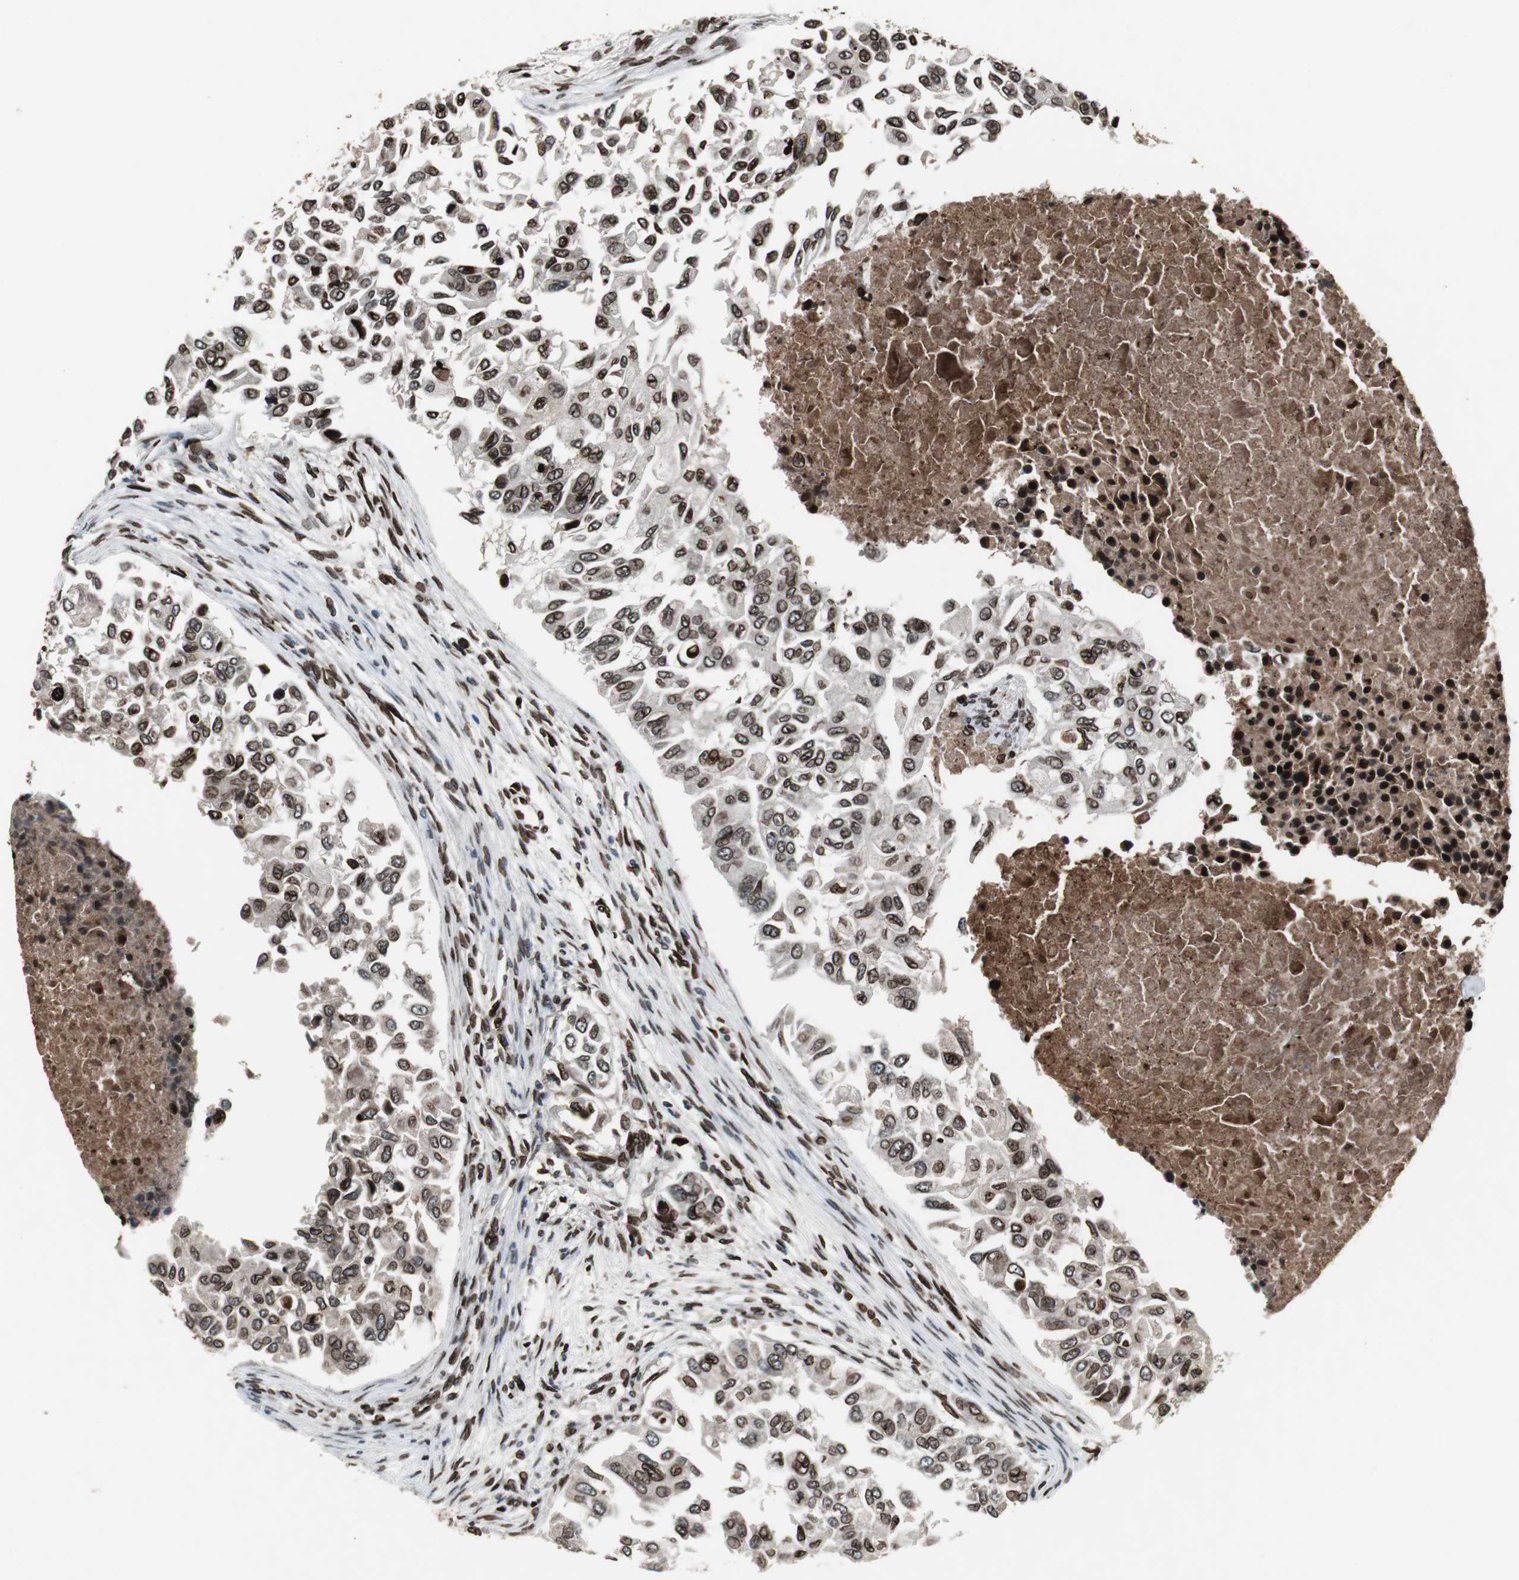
{"staining": {"intensity": "strong", "quantity": ">75%", "location": "cytoplasmic/membranous,nuclear"}, "tissue": "breast cancer", "cell_type": "Tumor cells", "image_type": "cancer", "snomed": [{"axis": "morphology", "description": "Normal tissue, NOS"}, {"axis": "morphology", "description": "Duct carcinoma"}, {"axis": "topography", "description": "Breast"}], "caption": "Invasive ductal carcinoma (breast) tissue reveals strong cytoplasmic/membranous and nuclear expression in about >75% of tumor cells", "gene": "LMNA", "patient": {"sex": "female", "age": 49}}